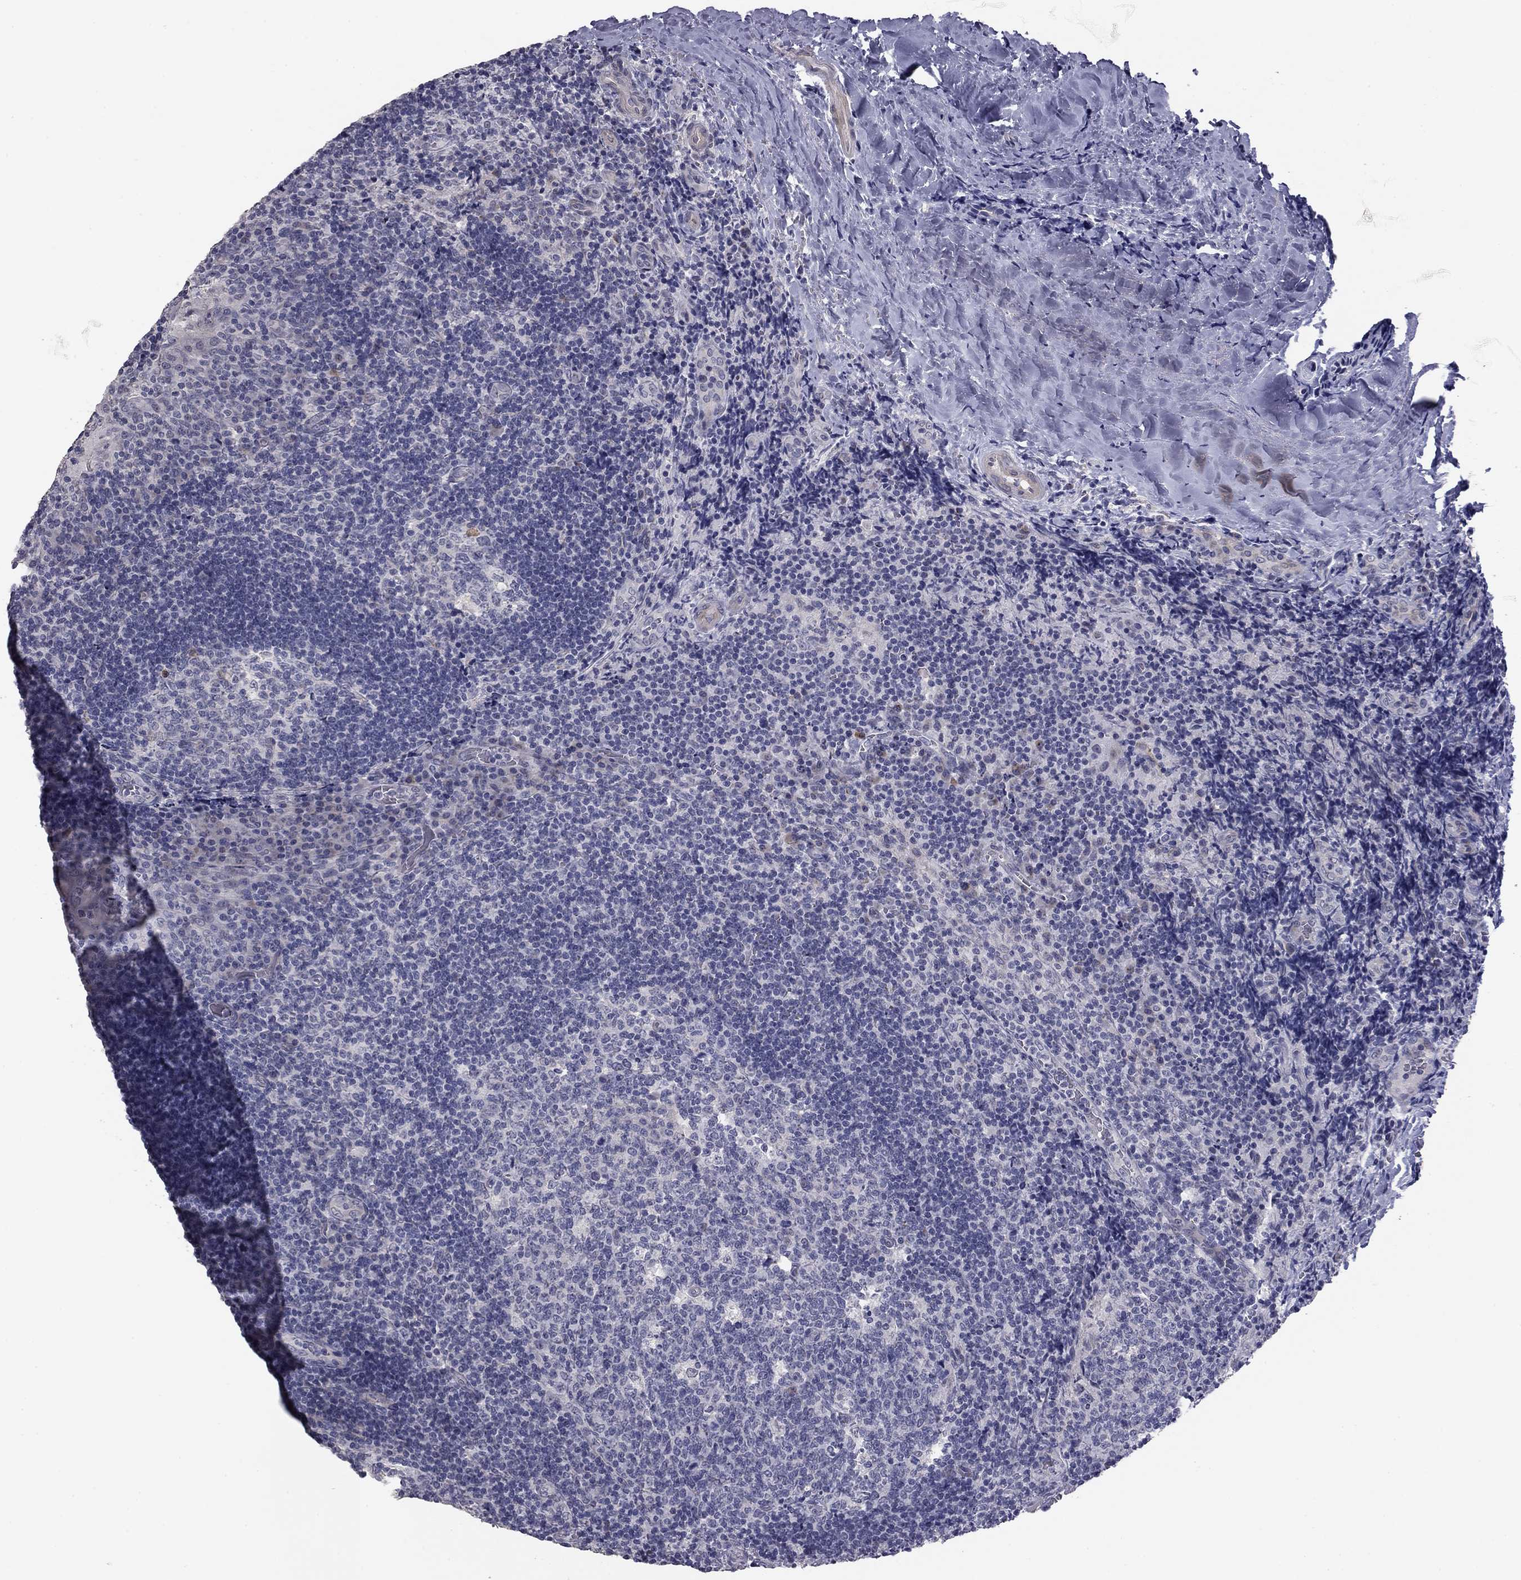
{"staining": {"intensity": "weak", "quantity": "<25%", "location": "cytoplasmic/membranous"}, "tissue": "tonsil", "cell_type": "Germinal center cells", "image_type": "normal", "snomed": [{"axis": "morphology", "description": "Normal tissue, NOS"}, {"axis": "topography", "description": "Tonsil"}], "caption": "The IHC photomicrograph has no significant staining in germinal center cells of tonsil. The staining is performed using DAB brown chromogen with nuclei counter-stained in using hematoxylin.", "gene": "PRRT2", "patient": {"sex": "male", "age": 17}}